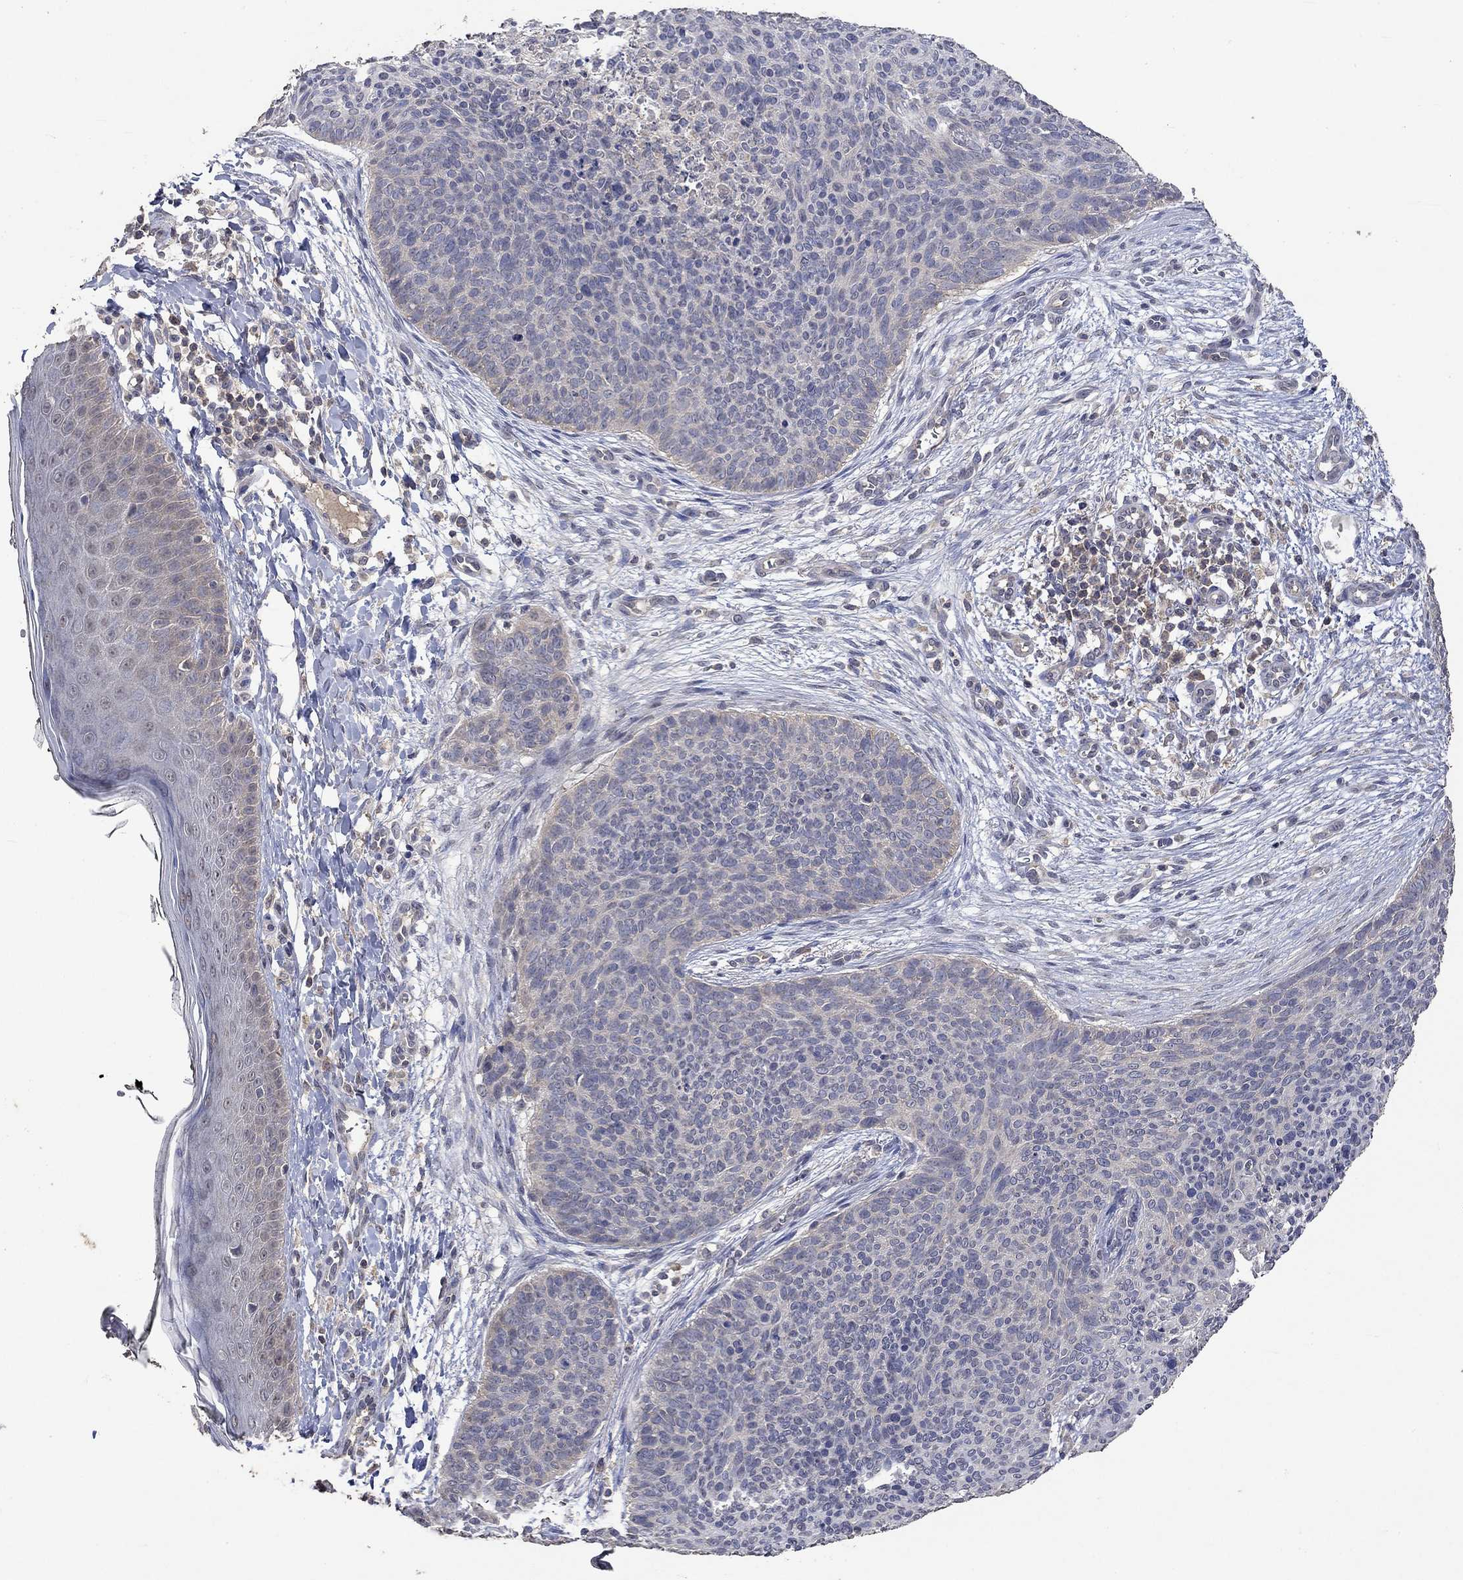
{"staining": {"intensity": "negative", "quantity": "none", "location": "none"}, "tissue": "skin cancer", "cell_type": "Tumor cells", "image_type": "cancer", "snomed": [{"axis": "morphology", "description": "Basal cell carcinoma"}, {"axis": "topography", "description": "Skin"}], "caption": "Immunohistochemistry (IHC) image of human skin basal cell carcinoma stained for a protein (brown), which displays no staining in tumor cells. (IHC, brightfield microscopy, high magnification).", "gene": "PTPN20", "patient": {"sex": "male", "age": 64}}